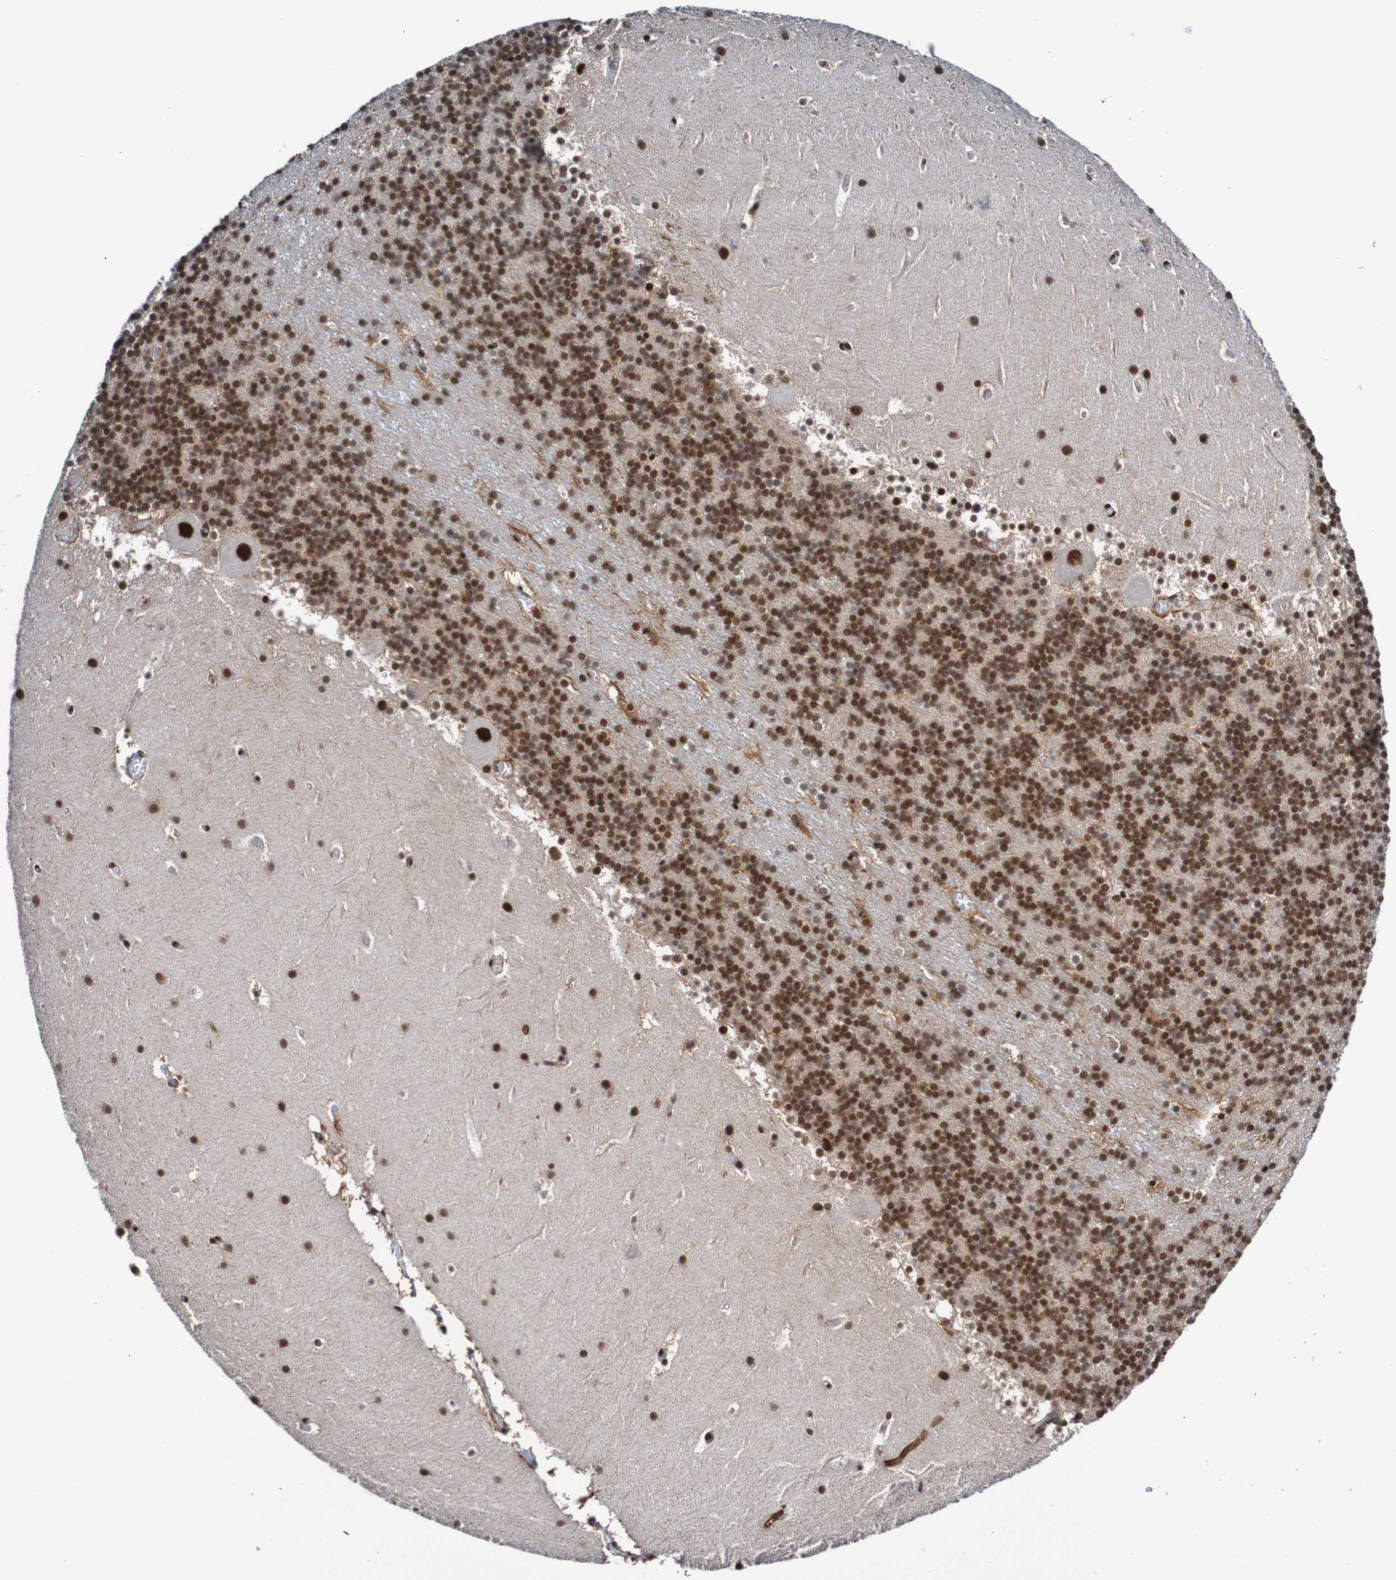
{"staining": {"intensity": "strong", "quantity": ">75%", "location": "nuclear"}, "tissue": "cerebellum", "cell_type": "Cells in granular layer", "image_type": "normal", "snomed": [{"axis": "morphology", "description": "Normal tissue, NOS"}, {"axis": "topography", "description": "Cerebellum"}], "caption": "Brown immunohistochemical staining in normal cerebellum shows strong nuclear staining in approximately >75% of cells in granular layer.", "gene": "CDC5L", "patient": {"sex": "male", "age": 45}}